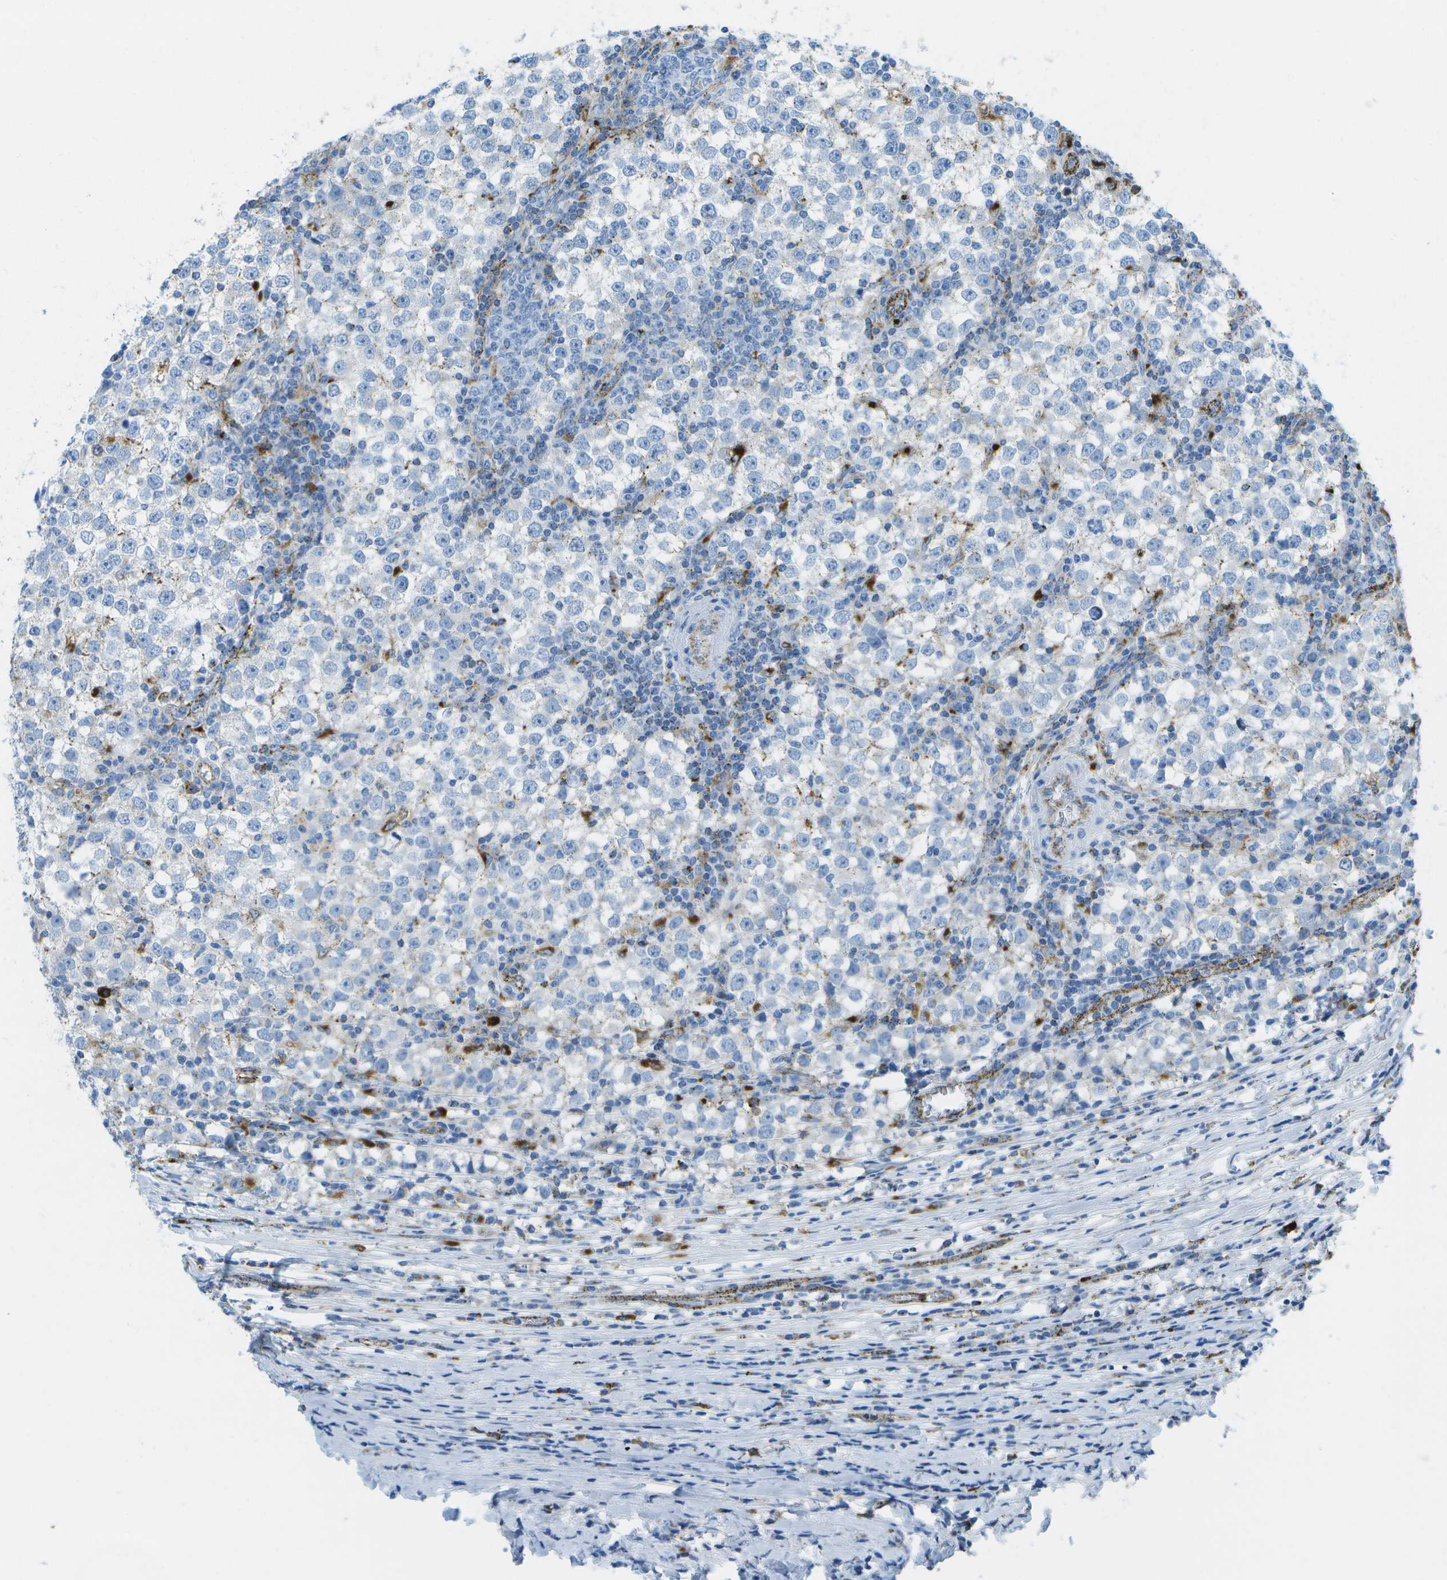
{"staining": {"intensity": "weak", "quantity": "25%-75%", "location": "cytoplasmic/membranous"}, "tissue": "testis cancer", "cell_type": "Tumor cells", "image_type": "cancer", "snomed": [{"axis": "morphology", "description": "Seminoma, NOS"}, {"axis": "topography", "description": "Testis"}], "caption": "The immunohistochemical stain highlights weak cytoplasmic/membranous expression in tumor cells of testis cancer tissue.", "gene": "PRCP", "patient": {"sex": "male", "age": 65}}